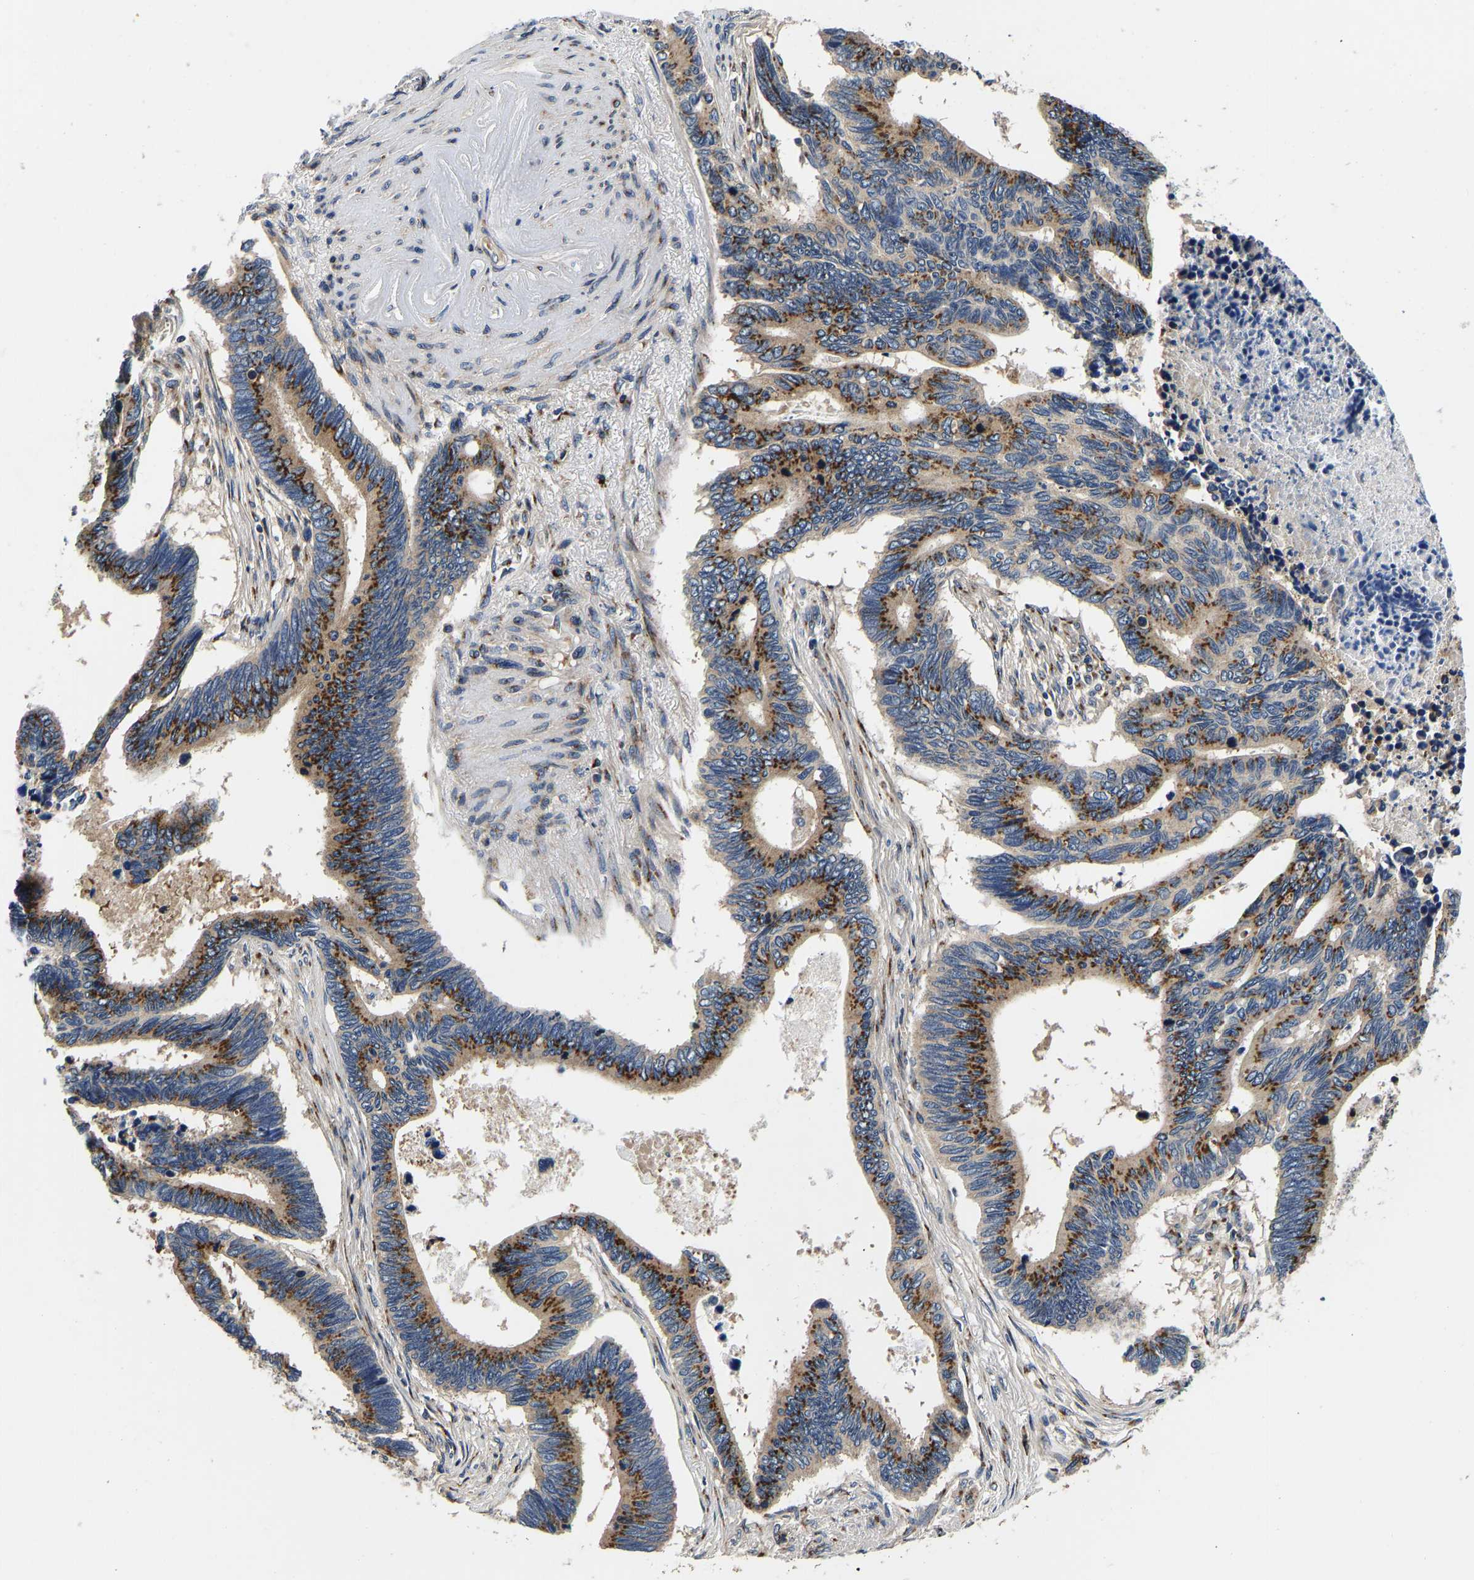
{"staining": {"intensity": "strong", "quantity": ">75%", "location": "cytoplasmic/membranous"}, "tissue": "pancreatic cancer", "cell_type": "Tumor cells", "image_type": "cancer", "snomed": [{"axis": "morphology", "description": "Adenocarcinoma, NOS"}, {"axis": "topography", "description": "Pancreas"}], "caption": "Immunohistochemistry (IHC) (DAB) staining of pancreatic cancer (adenocarcinoma) reveals strong cytoplasmic/membranous protein expression in approximately >75% of tumor cells.", "gene": "RABAC1", "patient": {"sex": "female", "age": 70}}